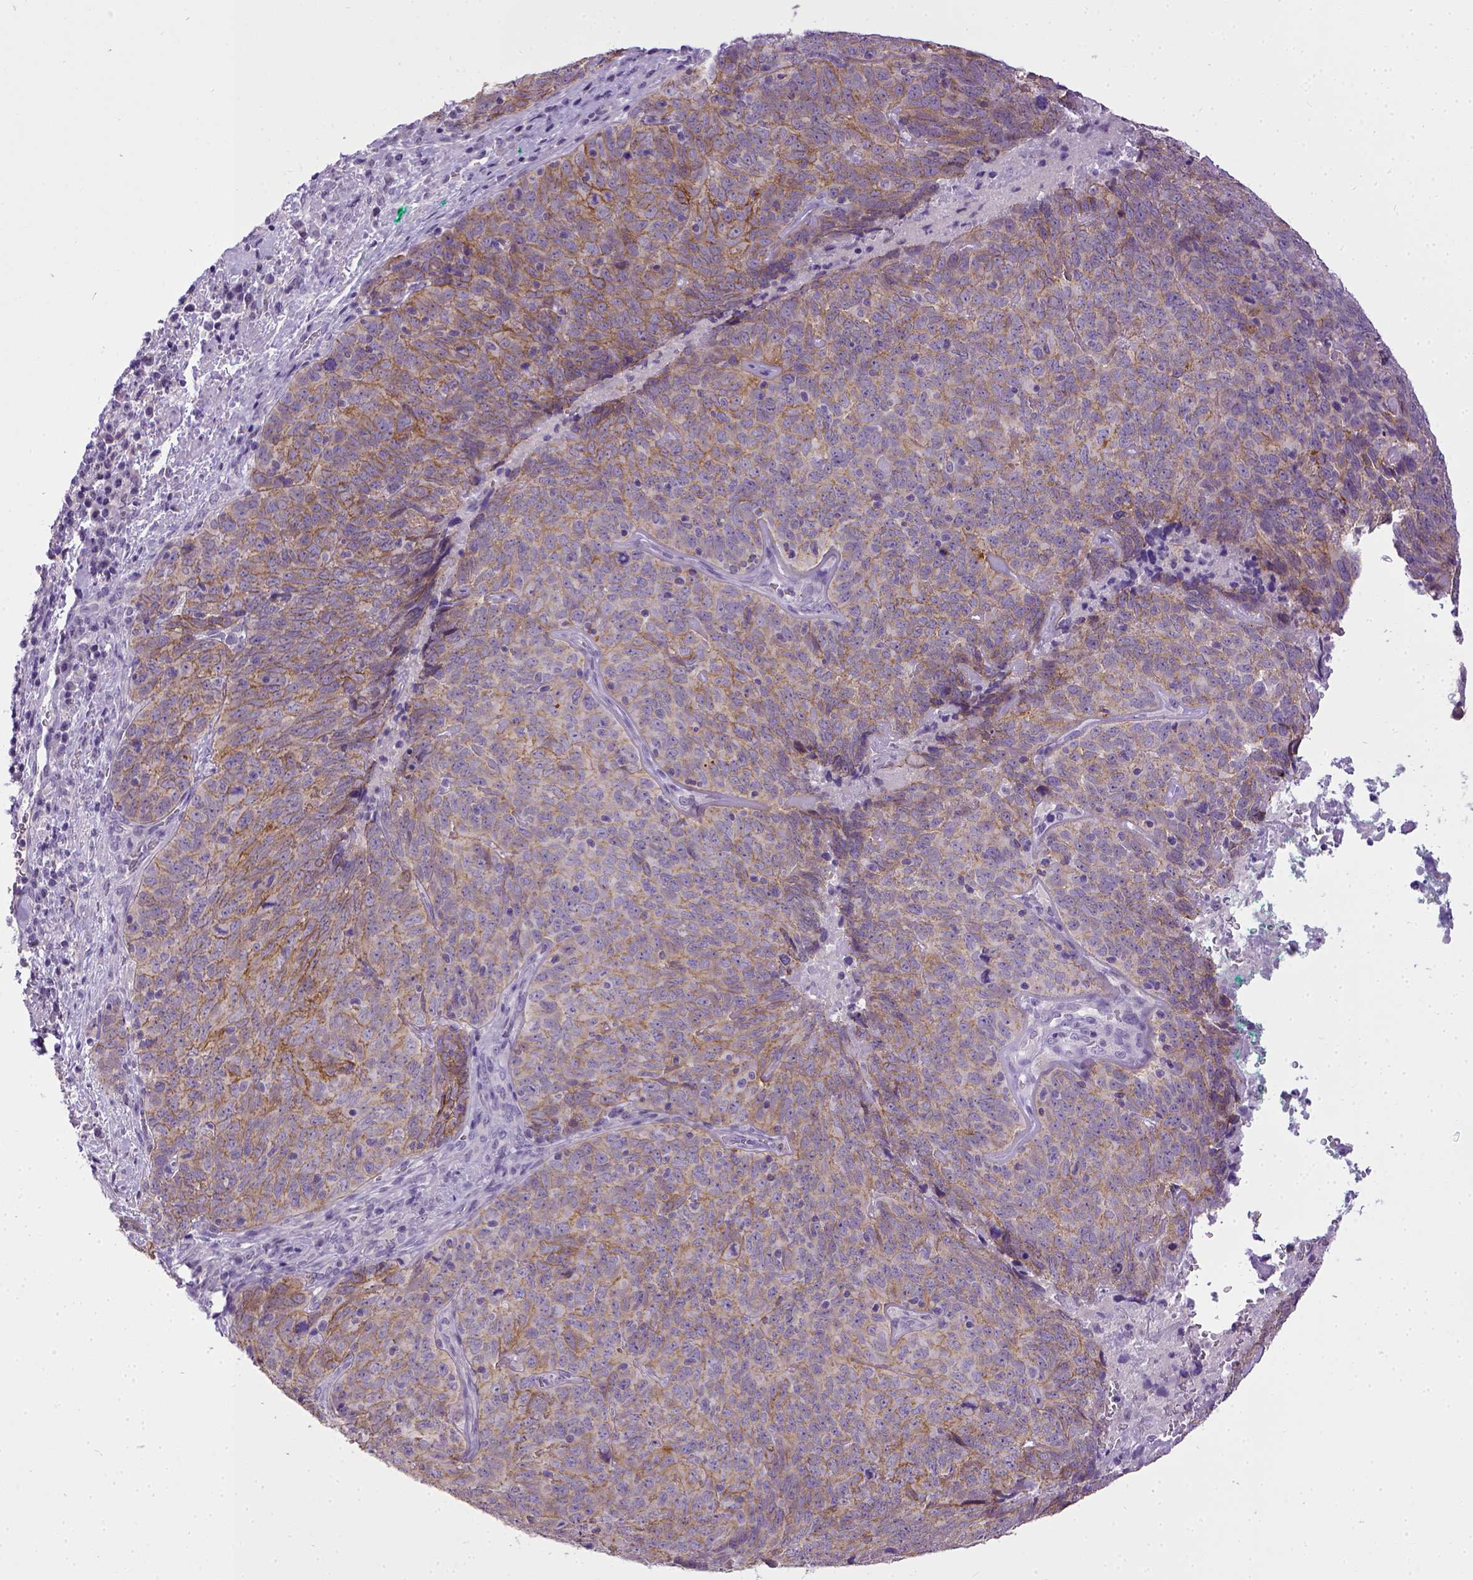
{"staining": {"intensity": "moderate", "quantity": "25%-75%", "location": "cytoplasmic/membranous"}, "tissue": "skin cancer", "cell_type": "Tumor cells", "image_type": "cancer", "snomed": [{"axis": "morphology", "description": "Squamous cell carcinoma, NOS"}, {"axis": "topography", "description": "Skin"}, {"axis": "topography", "description": "Anal"}], "caption": "Protein expression analysis of human skin cancer (squamous cell carcinoma) reveals moderate cytoplasmic/membranous expression in about 25%-75% of tumor cells.", "gene": "CDH1", "patient": {"sex": "female", "age": 51}}